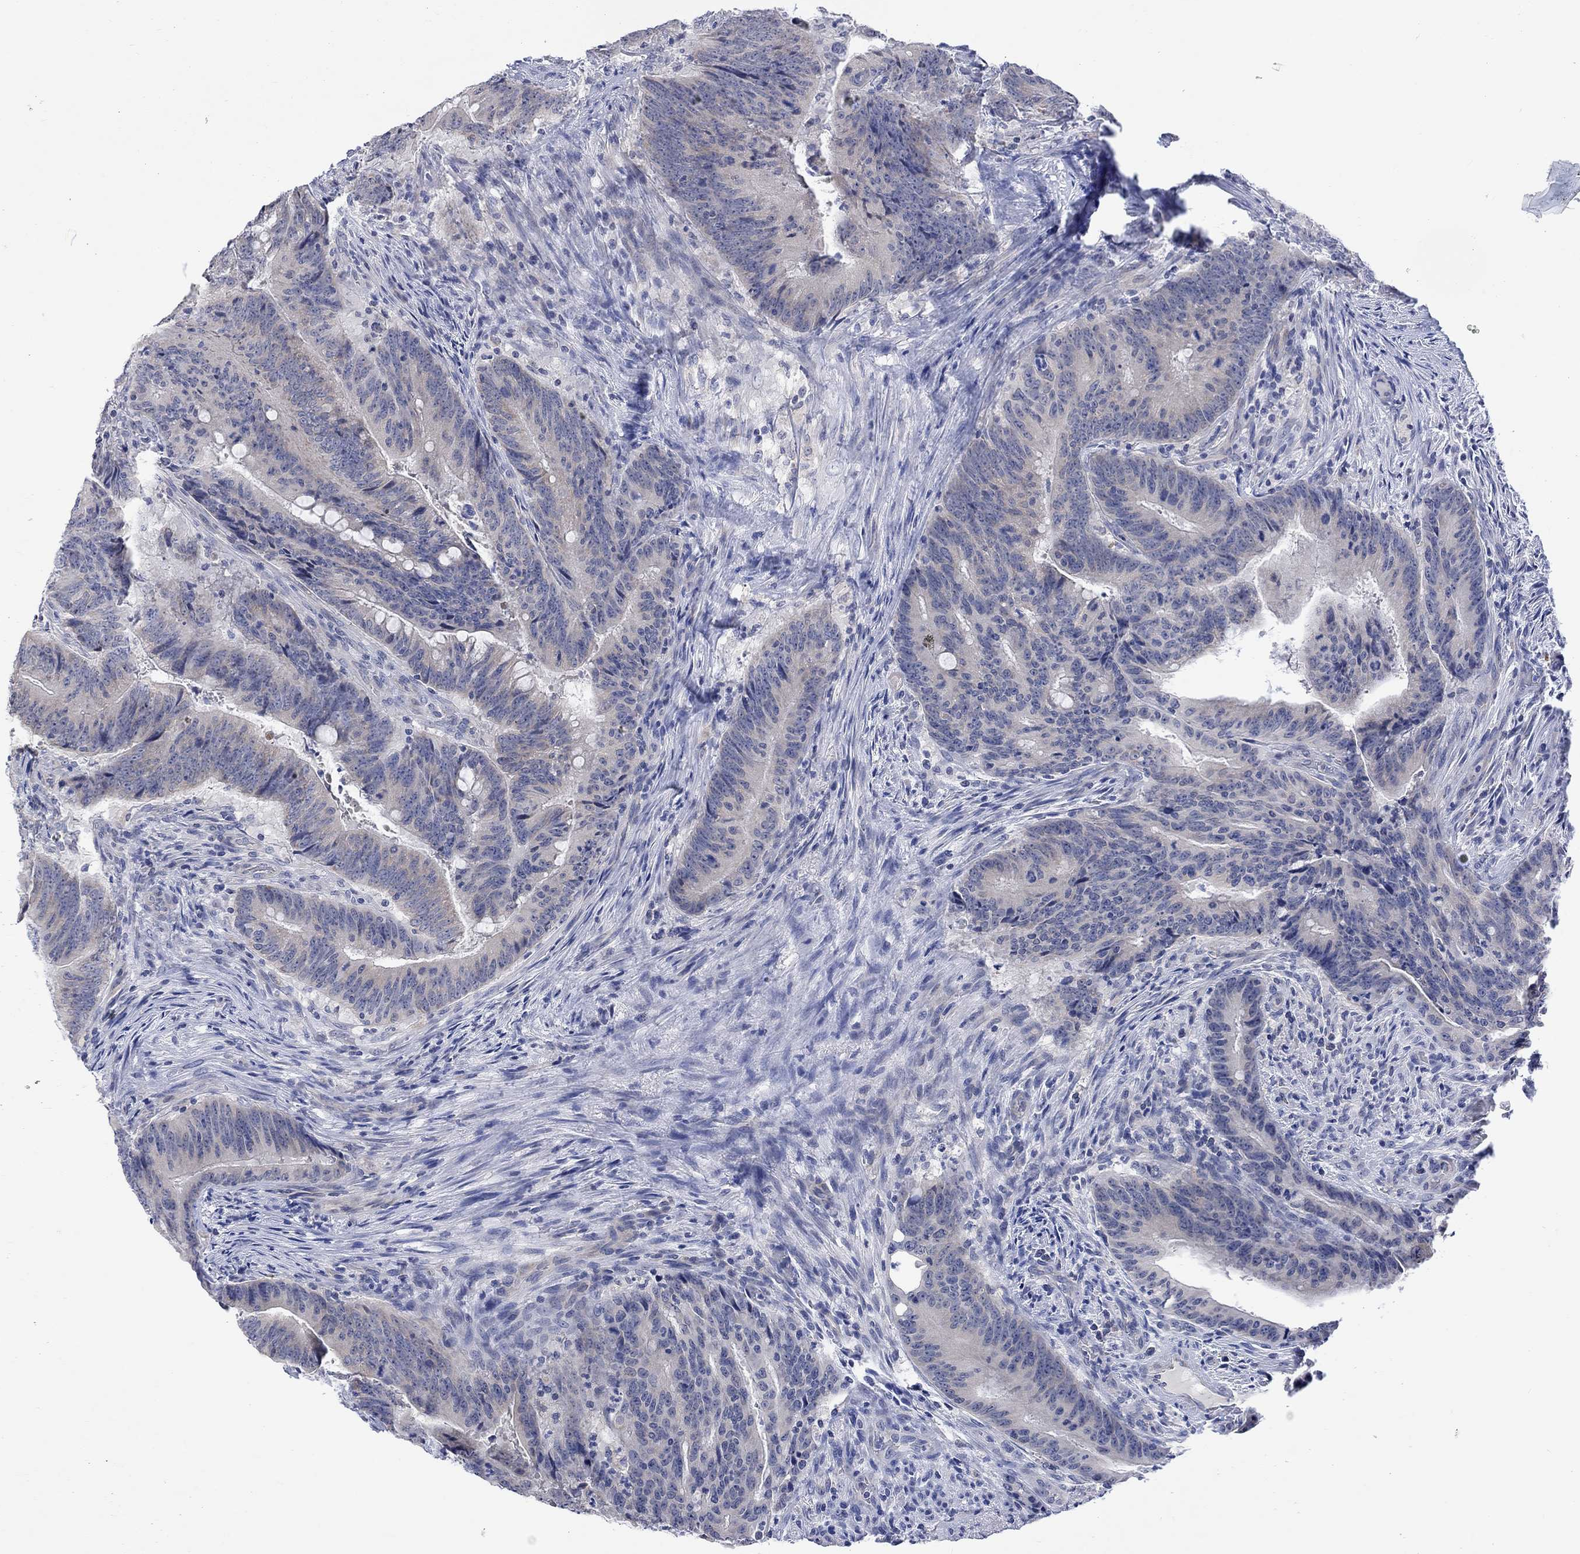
{"staining": {"intensity": "negative", "quantity": "none", "location": "none"}, "tissue": "colorectal cancer", "cell_type": "Tumor cells", "image_type": "cancer", "snomed": [{"axis": "morphology", "description": "Adenocarcinoma, NOS"}, {"axis": "topography", "description": "Colon"}], "caption": "Immunohistochemical staining of human colorectal adenocarcinoma shows no significant expression in tumor cells.", "gene": "DCX", "patient": {"sex": "female", "age": 87}}